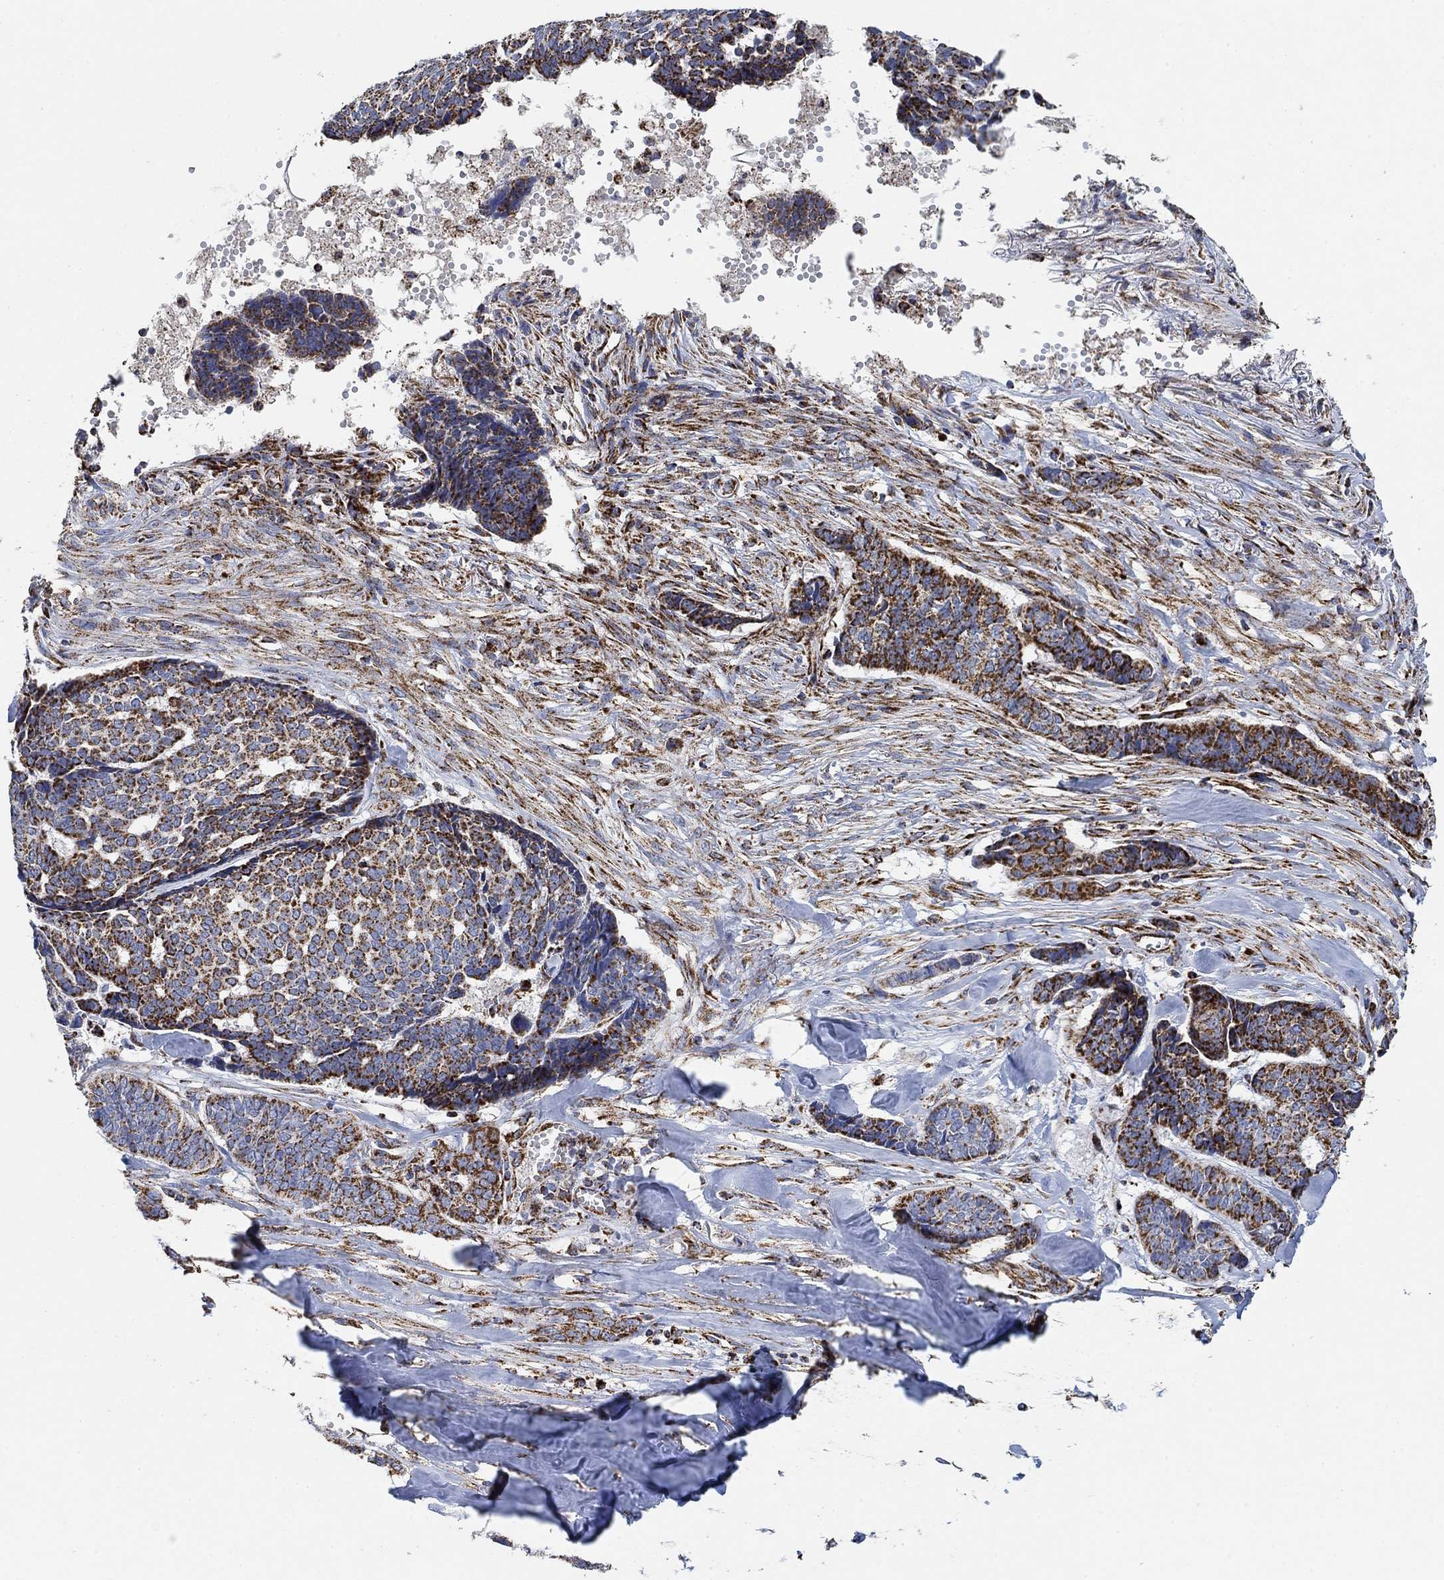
{"staining": {"intensity": "strong", "quantity": "25%-75%", "location": "cytoplasmic/membranous"}, "tissue": "skin cancer", "cell_type": "Tumor cells", "image_type": "cancer", "snomed": [{"axis": "morphology", "description": "Basal cell carcinoma"}, {"axis": "topography", "description": "Skin"}], "caption": "Immunohistochemistry (IHC) micrograph of human basal cell carcinoma (skin) stained for a protein (brown), which exhibits high levels of strong cytoplasmic/membranous positivity in approximately 25%-75% of tumor cells.", "gene": "NDUFS3", "patient": {"sex": "male", "age": 86}}